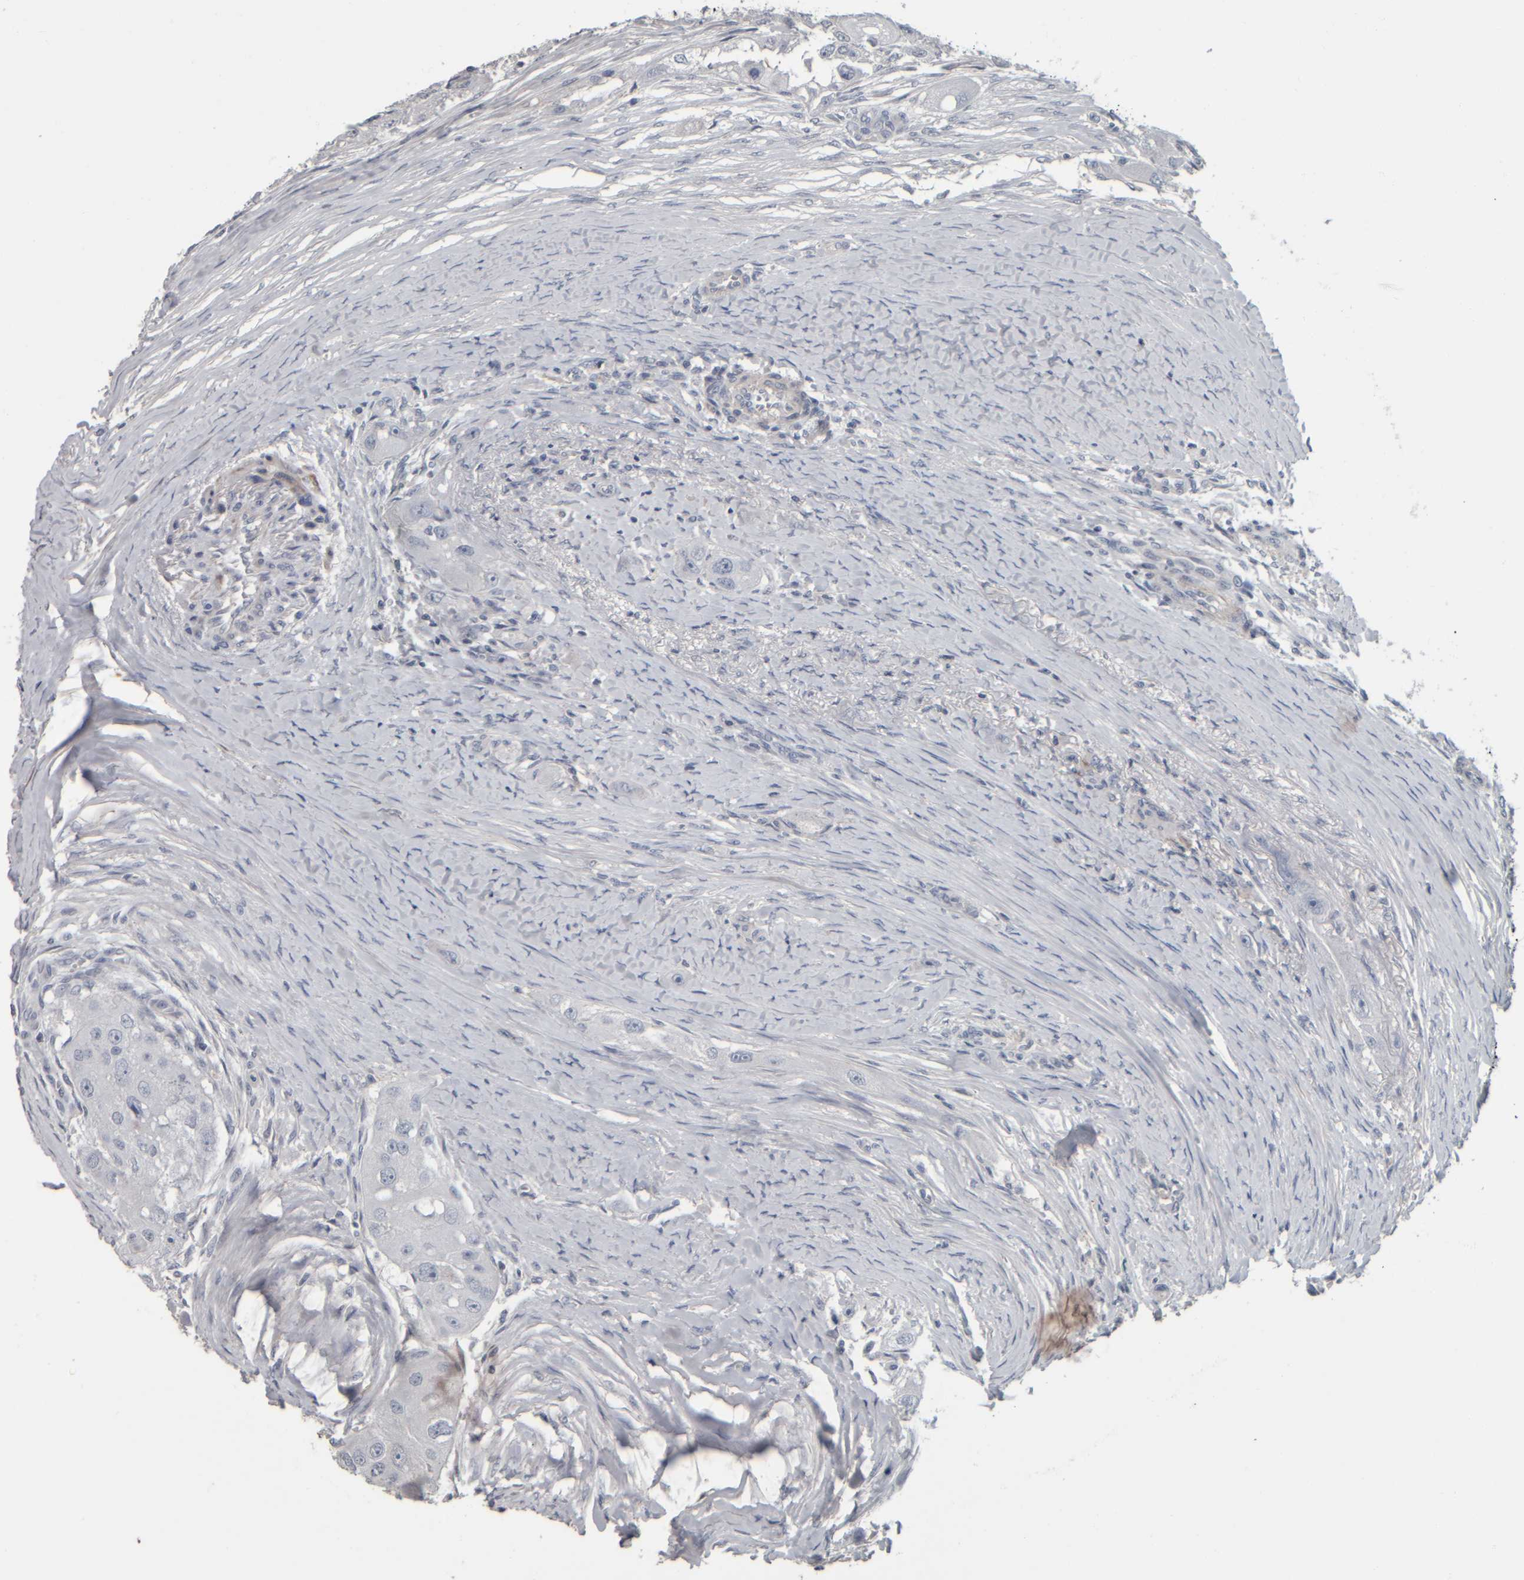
{"staining": {"intensity": "negative", "quantity": "none", "location": "none"}, "tissue": "head and neck cancer", "cell_type": "Tumor cells", "image_type": "cancer", "snomed": [{"axis": "morphology", "description": "Normal tissue, NOS"}, {"axis": "morphology", "description": "Squamous cell carcinoma, NOS"}, {"axis": "topography", "description": "Skeletal muscle"}, {"axis": "topography", "description": "Head-Neck"}], "caption": "DAB (3,3'-diaminobenzidine) immunohistochemical staining of head and neck cancer (squamous cell carcinoma) reveals no significant expression in tumor cells.", "gene": "CAVIN4", "patient": {"sex": "male", "age": 51}}